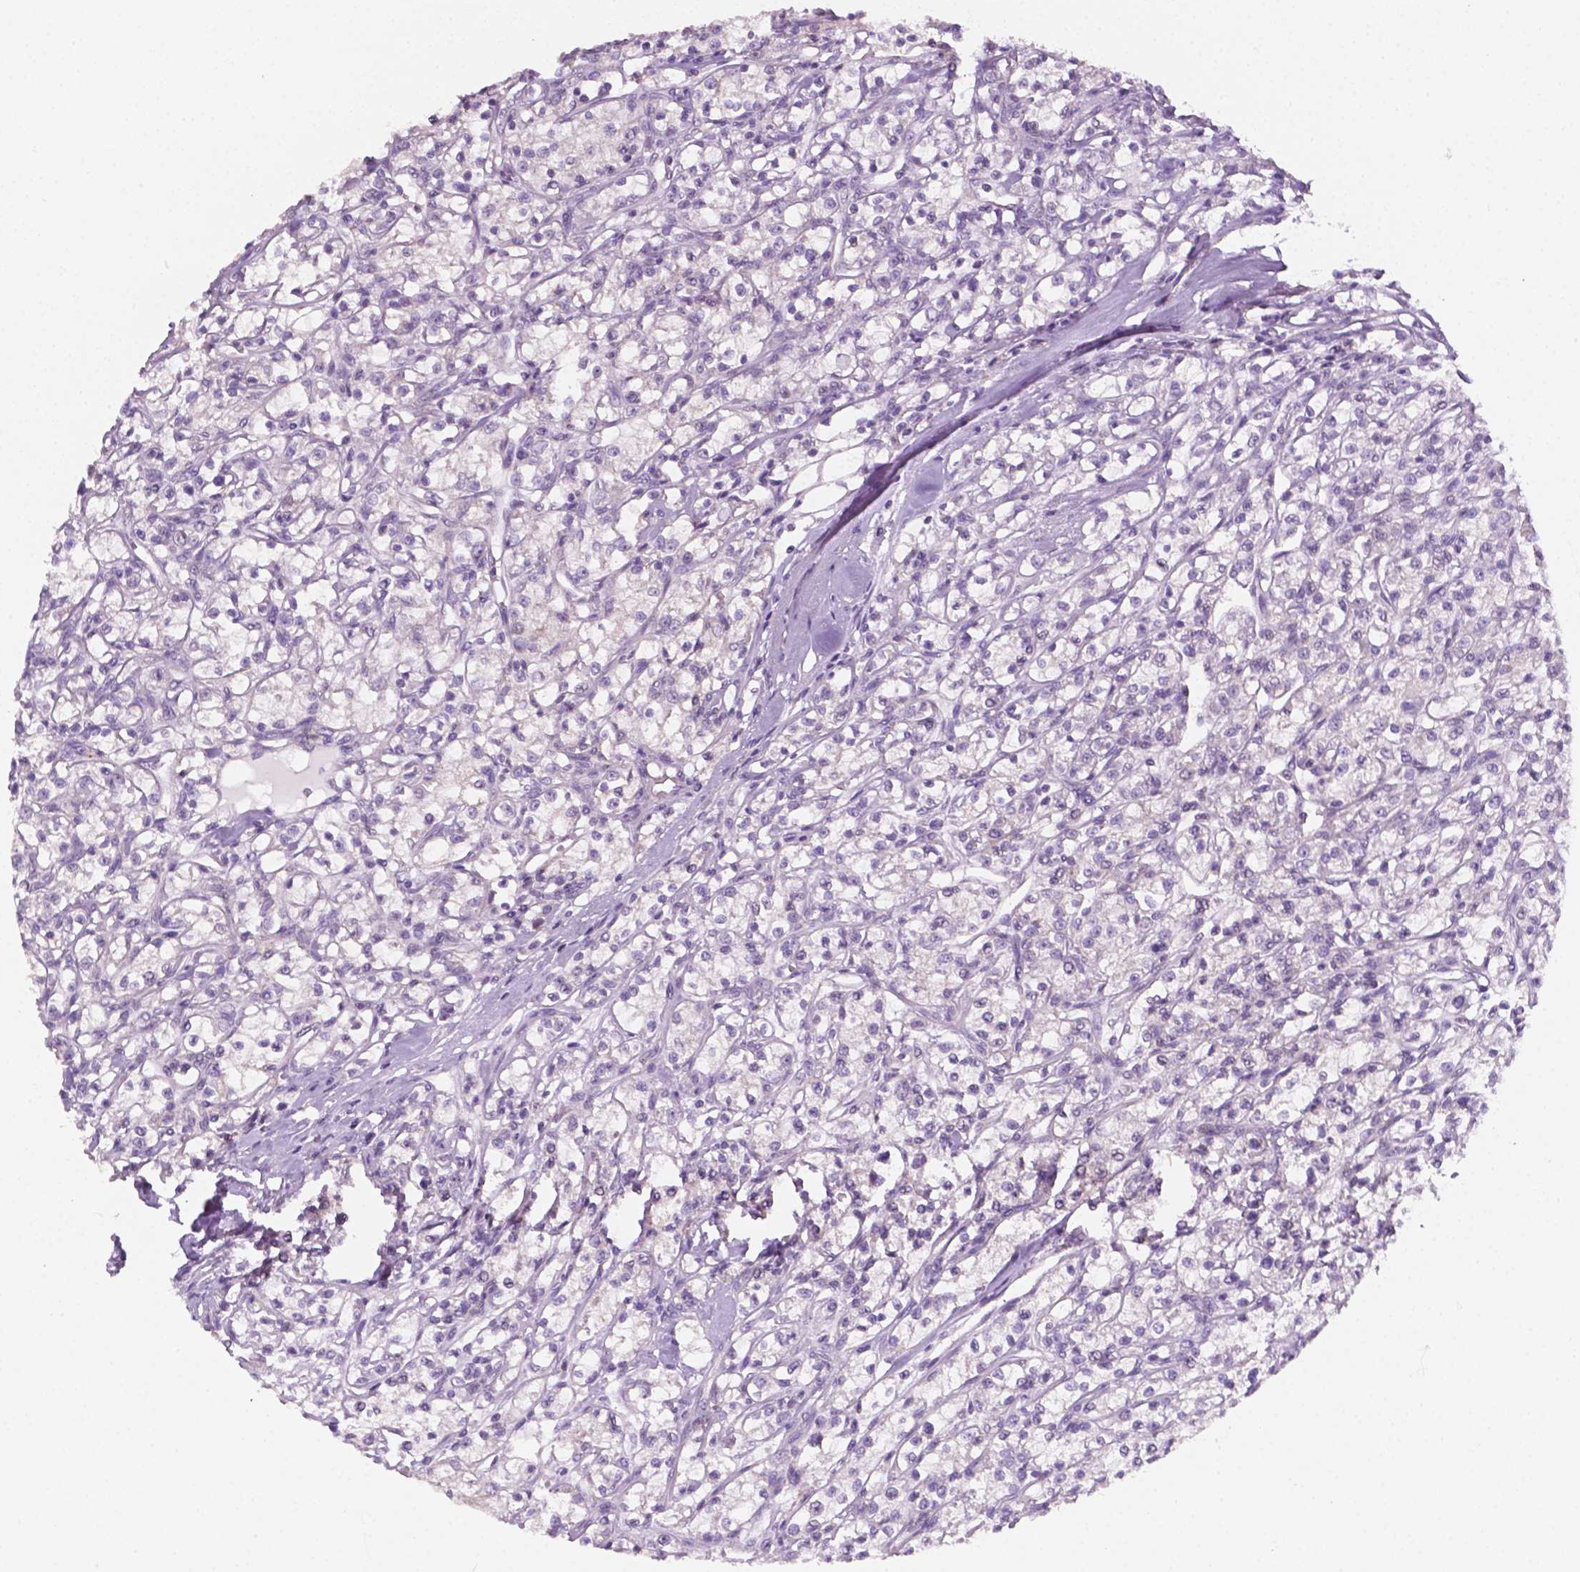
{"staining": {"intensity": "negative", "quantity": "none", "location": "none"}, "tissue": "renal cancer", "cell_type": "Tumor cells", "image_type": "cancer", "snomed": [{"axis": "morphology", "description": "Adenocarcinoma, NOS"}, {"axis": "topography", "description": "Kidney"}], "caption": "Immunohistochemistry (IHC) of renal cancer (adenocarcinoma) exhibits no expression in tumor cells.", "gene": "EGFR", "patient": {"sex": "female", "age": 59}}